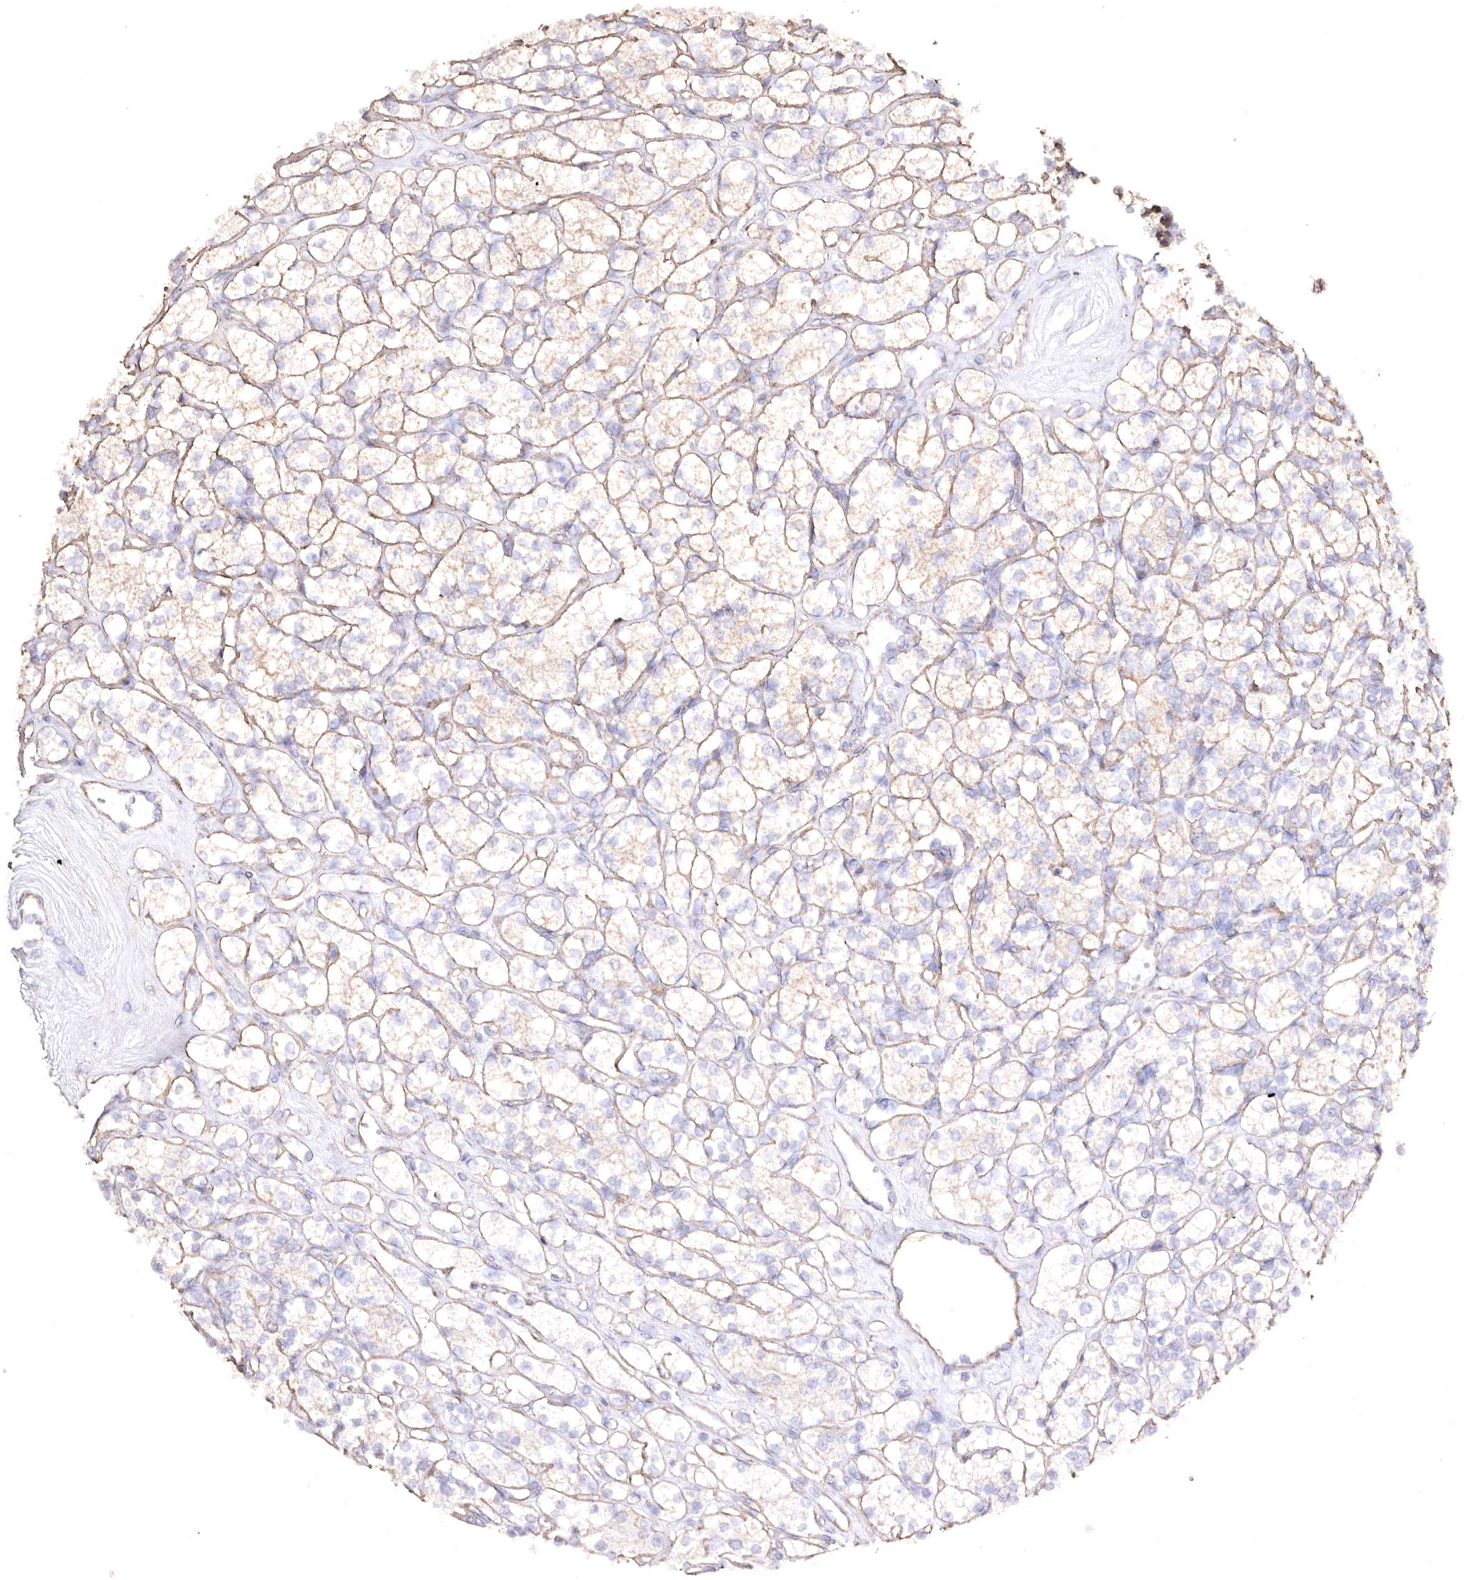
{"staining": {"intensity": "weak", "quantity": "<25%", "location": "cytoplasmic/membranous"}, "tissue": "renal cancer", "cell_type": "Tumor cells", "image_type": "cancer", "snomed": [{"axis": "morphology", "description": "Adenocarcinoma, NOS"}, {"axis": "topography", "description": "Kidney"}], "caption": "IHC micrograph of human renal cancer (adenocarcinoma) stained for a protein (brown), which reveals no positivity in tumor cells.", "gene": "MACC1", "patient": {"sex": "male", "age": 77}}